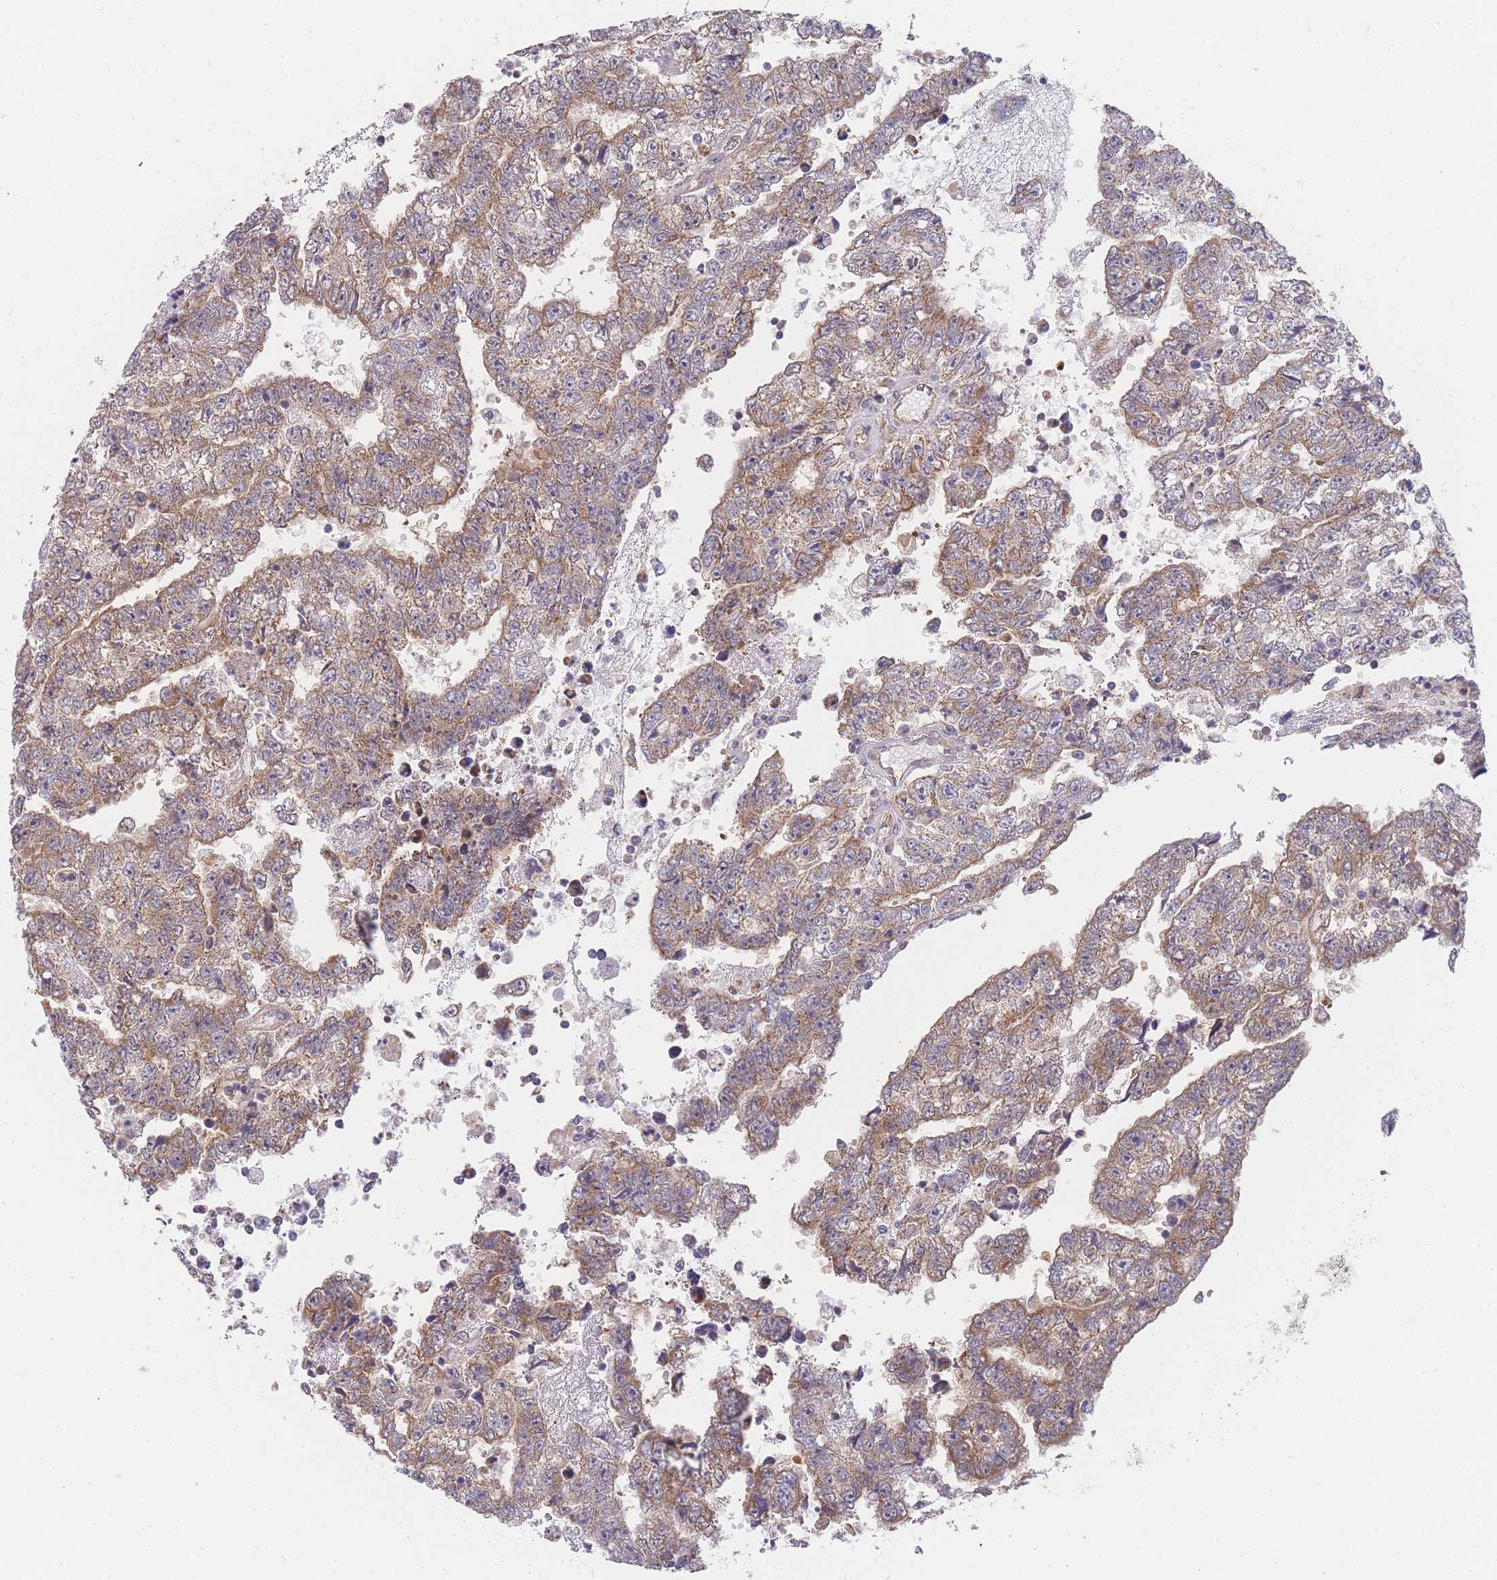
{"staining": {"intensity": "moderate", "quantity": ">75%", "location": "cytoplasmic/membranous"}, "tissue": "testis cancer", "cell_type": "Tumor cells", "image_type": "cancer", "snomed": [{"axis": "morphology", "description": "Carcinoma, Embryonal, NOS"}, {"axis": "topography", "description": "Testis"}], "caption": "Immunohistochemistry (IHC) of human testis embryonal carcinoma demonstrates medium levels of moderate cytoplasmic/membranous expression in about >75% of tumor cells.", "gene": "MRPS18B", "patient": {"sex": "male", "age": 25}}